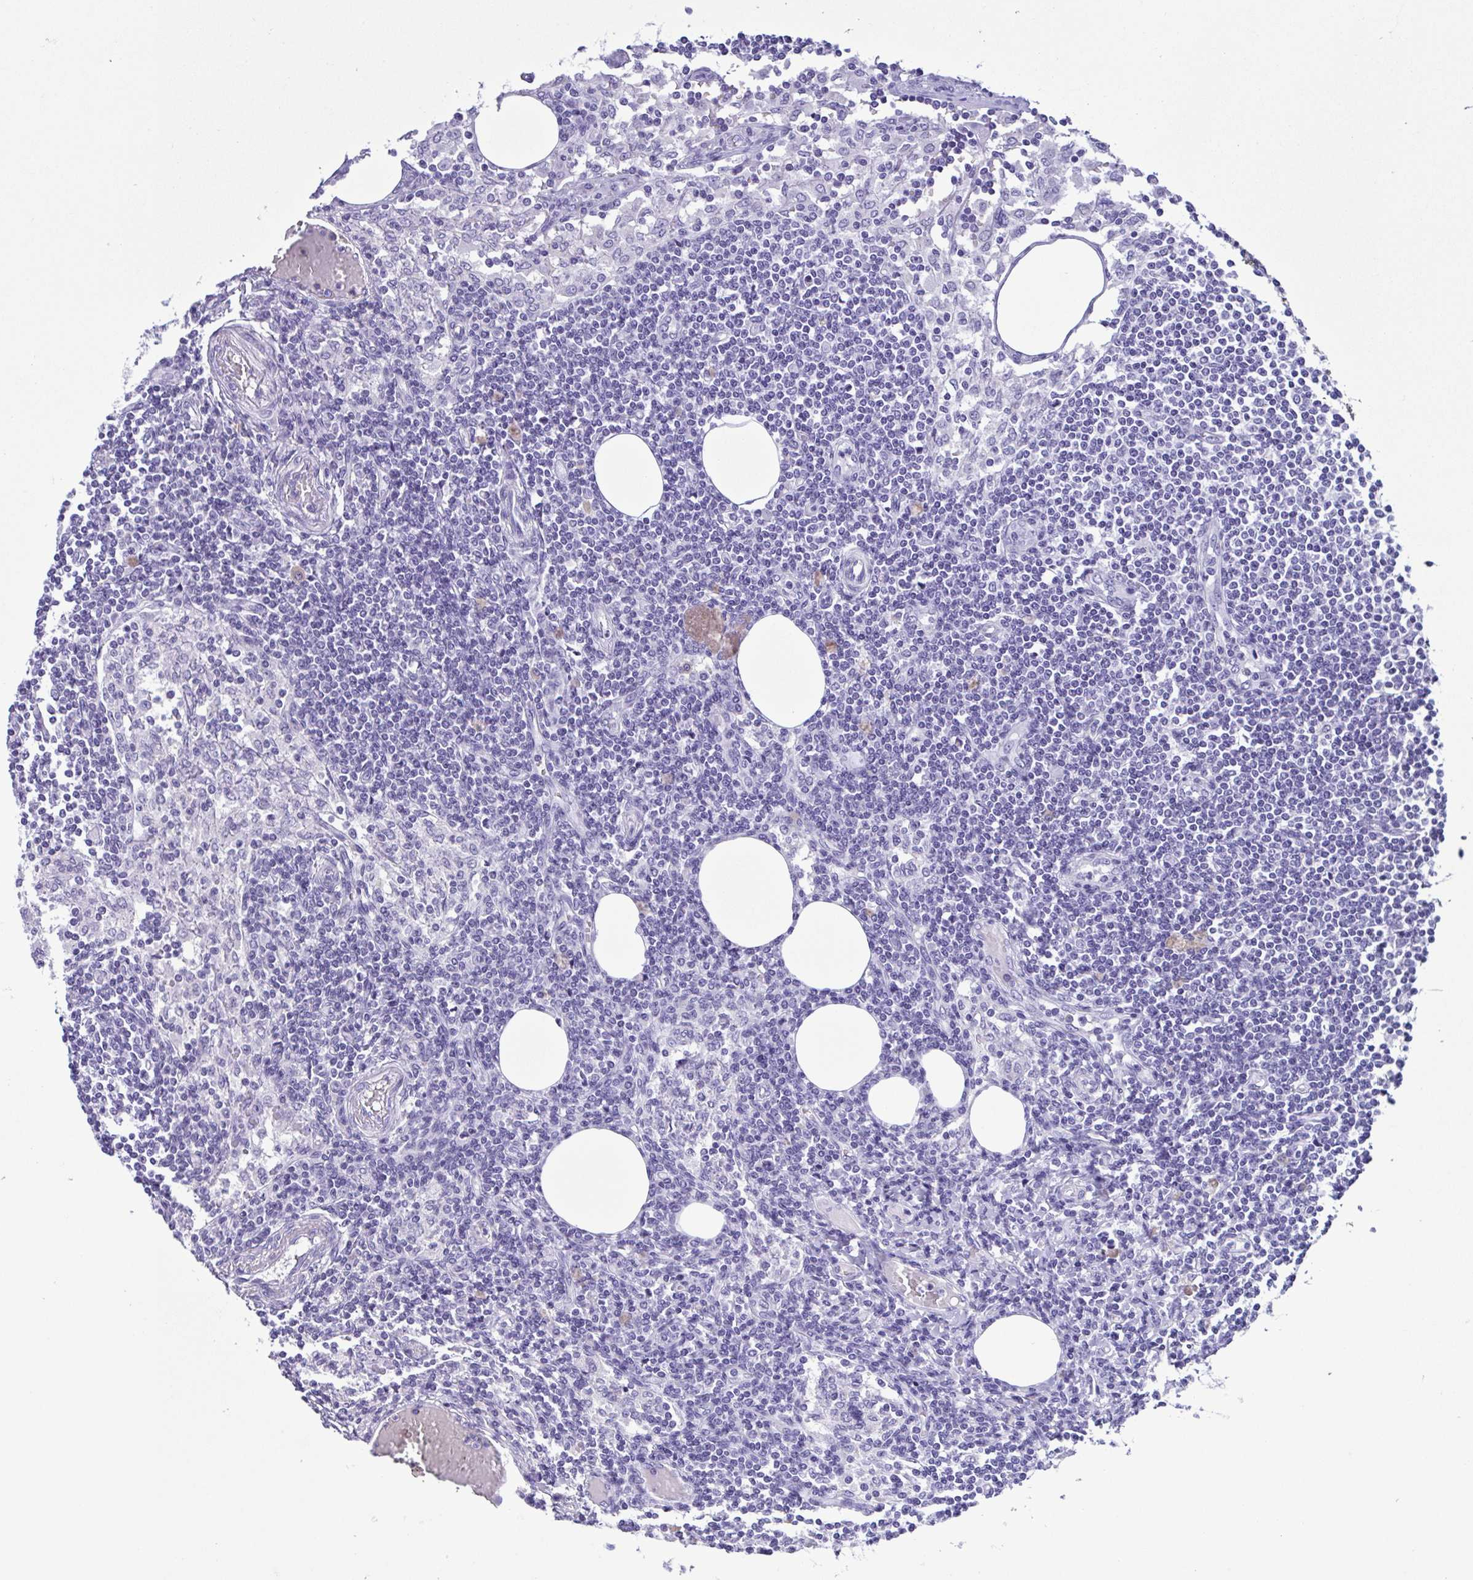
{"staining": {"intensity": "negative", "quantity": "none", "location": "none"}, "tissue": "lymph node", "cell_type": "Germinal center cells", "image_type": "normal", "snomed": [{"axis": "morphology", "description": "Normal tissue, NOS"}, {"axis": "topography", "description": "Lymph node"}], "caption": "High power microscopy photomicrograph of an immunohistochemistry (IHC) histopathology image of normal lymph node, revealing no significant staining in germinal center cells.", "gene": "SPATA16", "patient": {"sex": "female", "age": 69}}